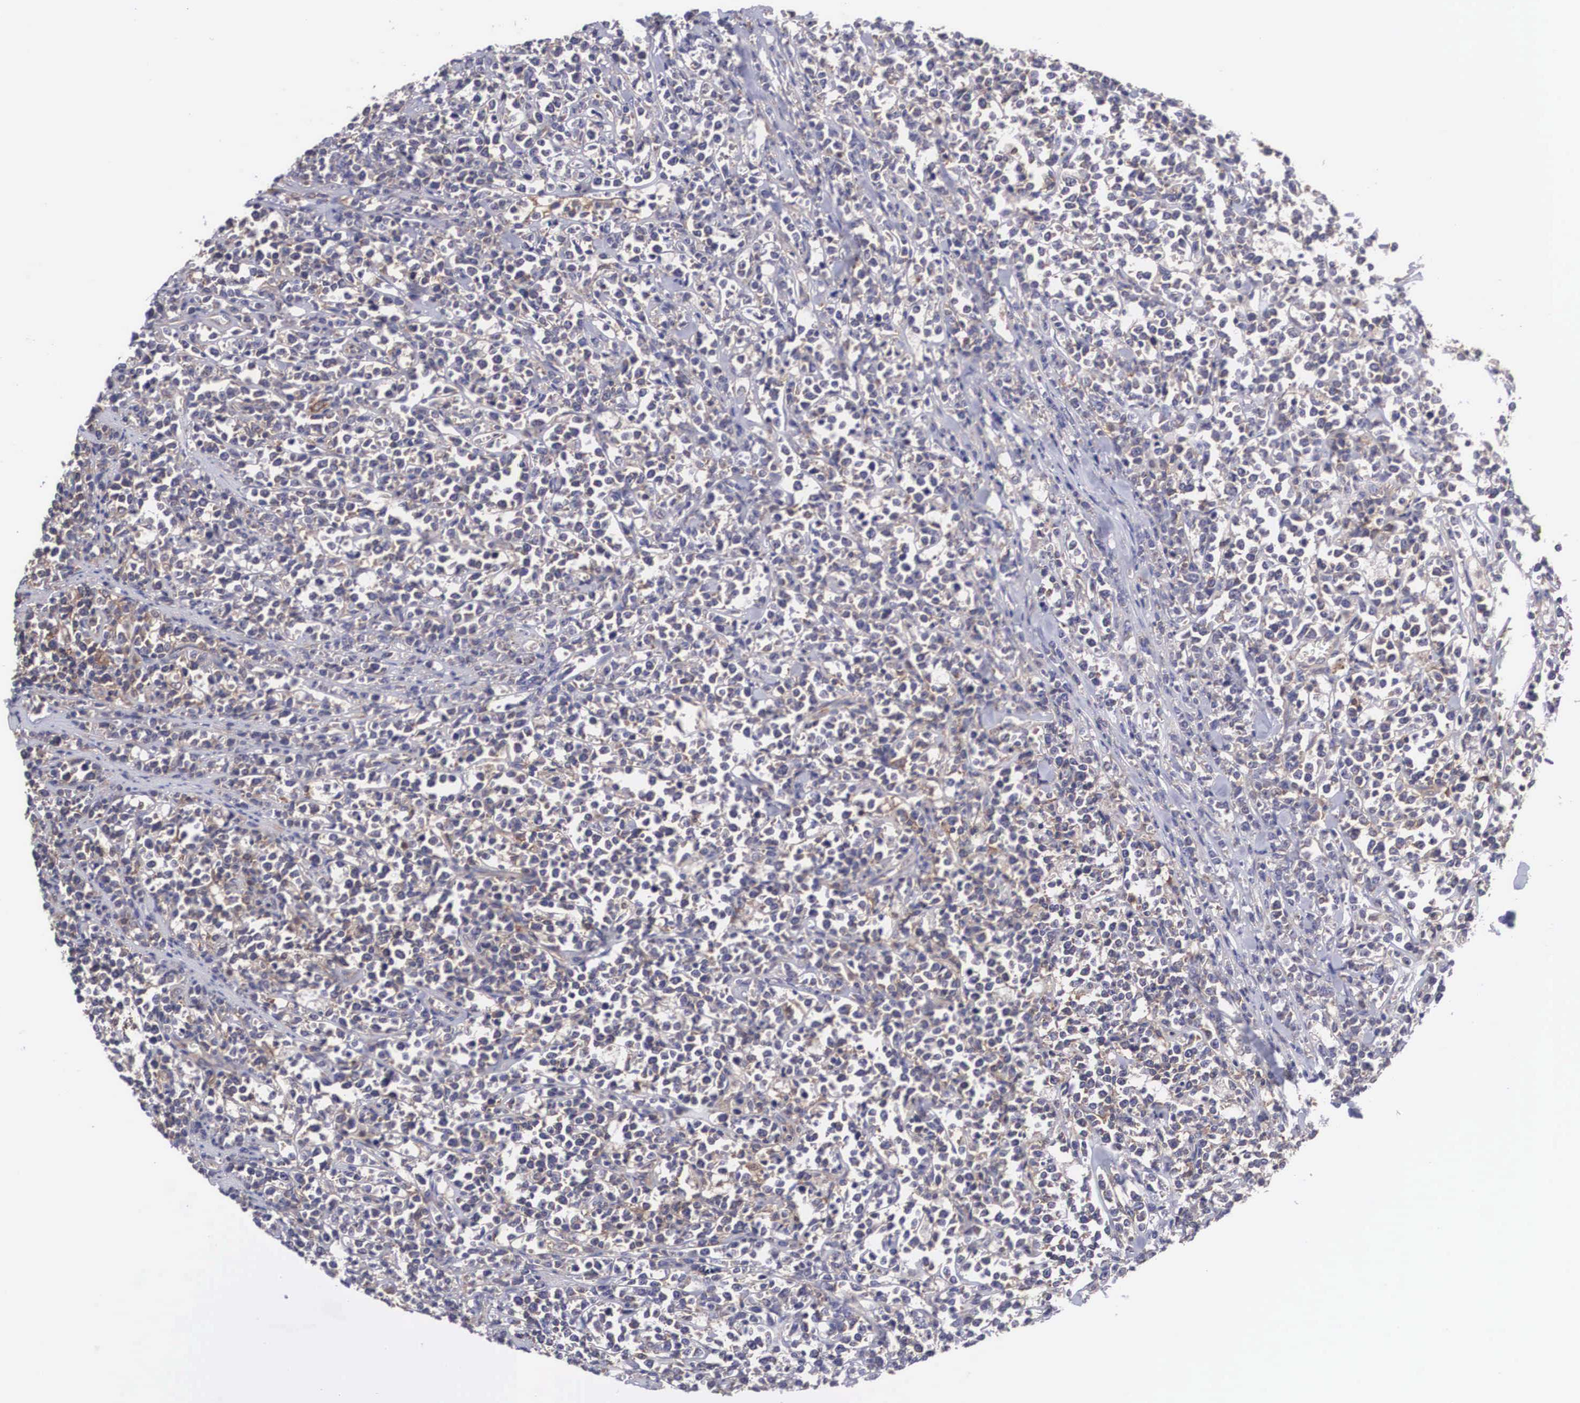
{"staining": {"intensity": "negative", "quantity": "none", "location": "none"}, "tissue": "lymphoma", "cell_type": "Tumor cells", "image_type": "cancer", "snomed": [{"axis": "morphology", "description": "Malignant lymphoma, non-Hodgkin's type, High grade"}, {"axis": "topography", "description": "Small intestine"}, {"axis": "topography", "description": "Colon"}], "caption": "Immunohistochemistry photomicrograph of high-grade malignant lymphoma, non-Hodgkin's type stained for a protein (brown), which exhibits no staining in tumor cells. (Stains: DAB immunohistochemistry (IHC) with hematoxylin counter stain, Microscopy: brightfield microscopy at high magnification).", "gene": "GRIPAP1", "patient": {"sex": "male", "age": 8}}